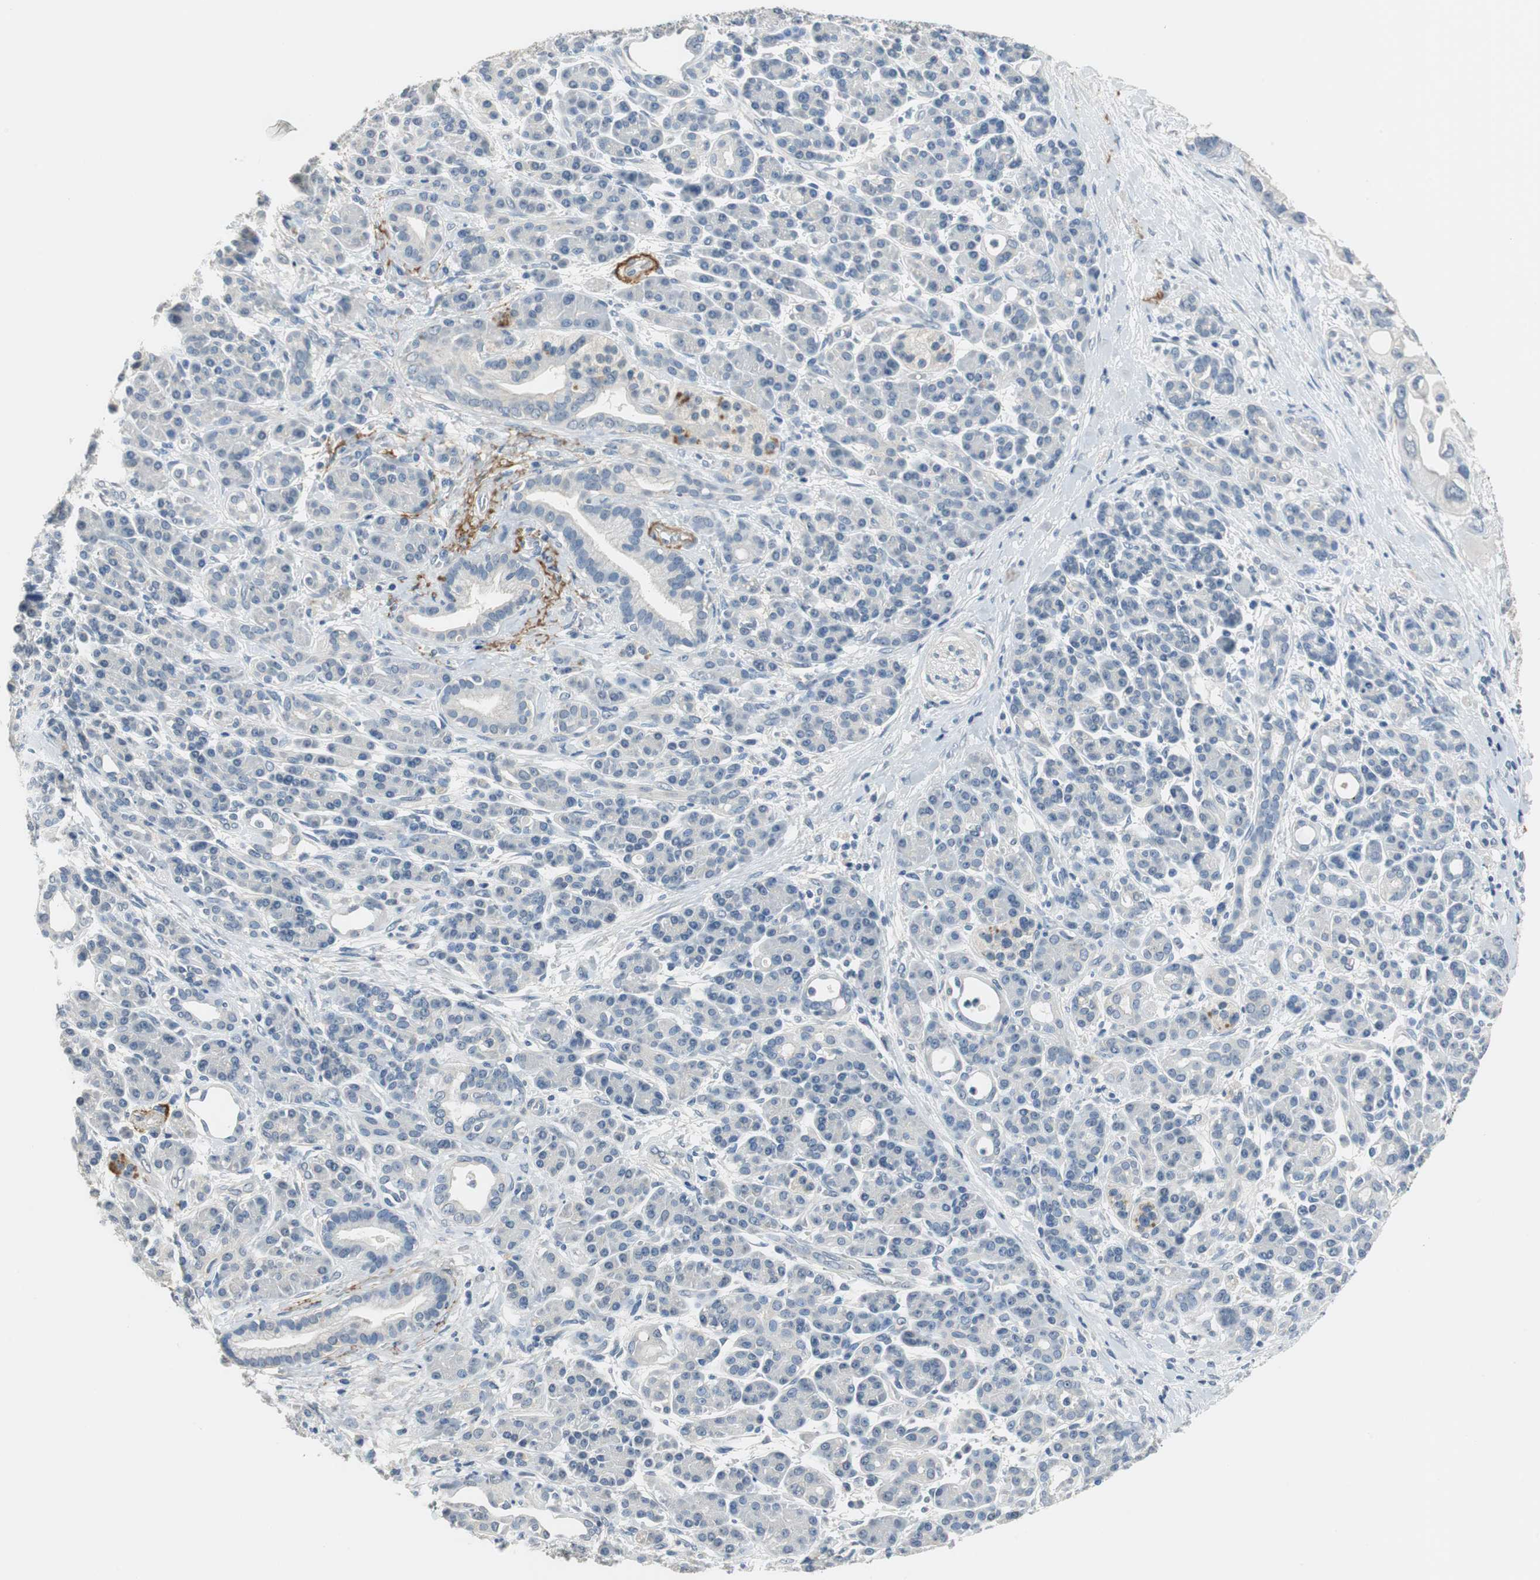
{"staining": {"intensity": "negative", "quantity": "none", "location": "none"}, "tissue": "pancreatic cancer", "cell_type": "Tumor cells", "image_type": "cancer", "snomed": [{"axis": "morphology", "description": "Adenocarcinoma, NOS"}, {"axis": "topography", "description": "Pancreas"}], "caption": "This is an immunohistochemistry histopathology image of human adenocarcinoma (pancreatic). There is no positivity in tumor cells.", "gene": "MUC7", "patient": {"sex": "female", "age": 77}}